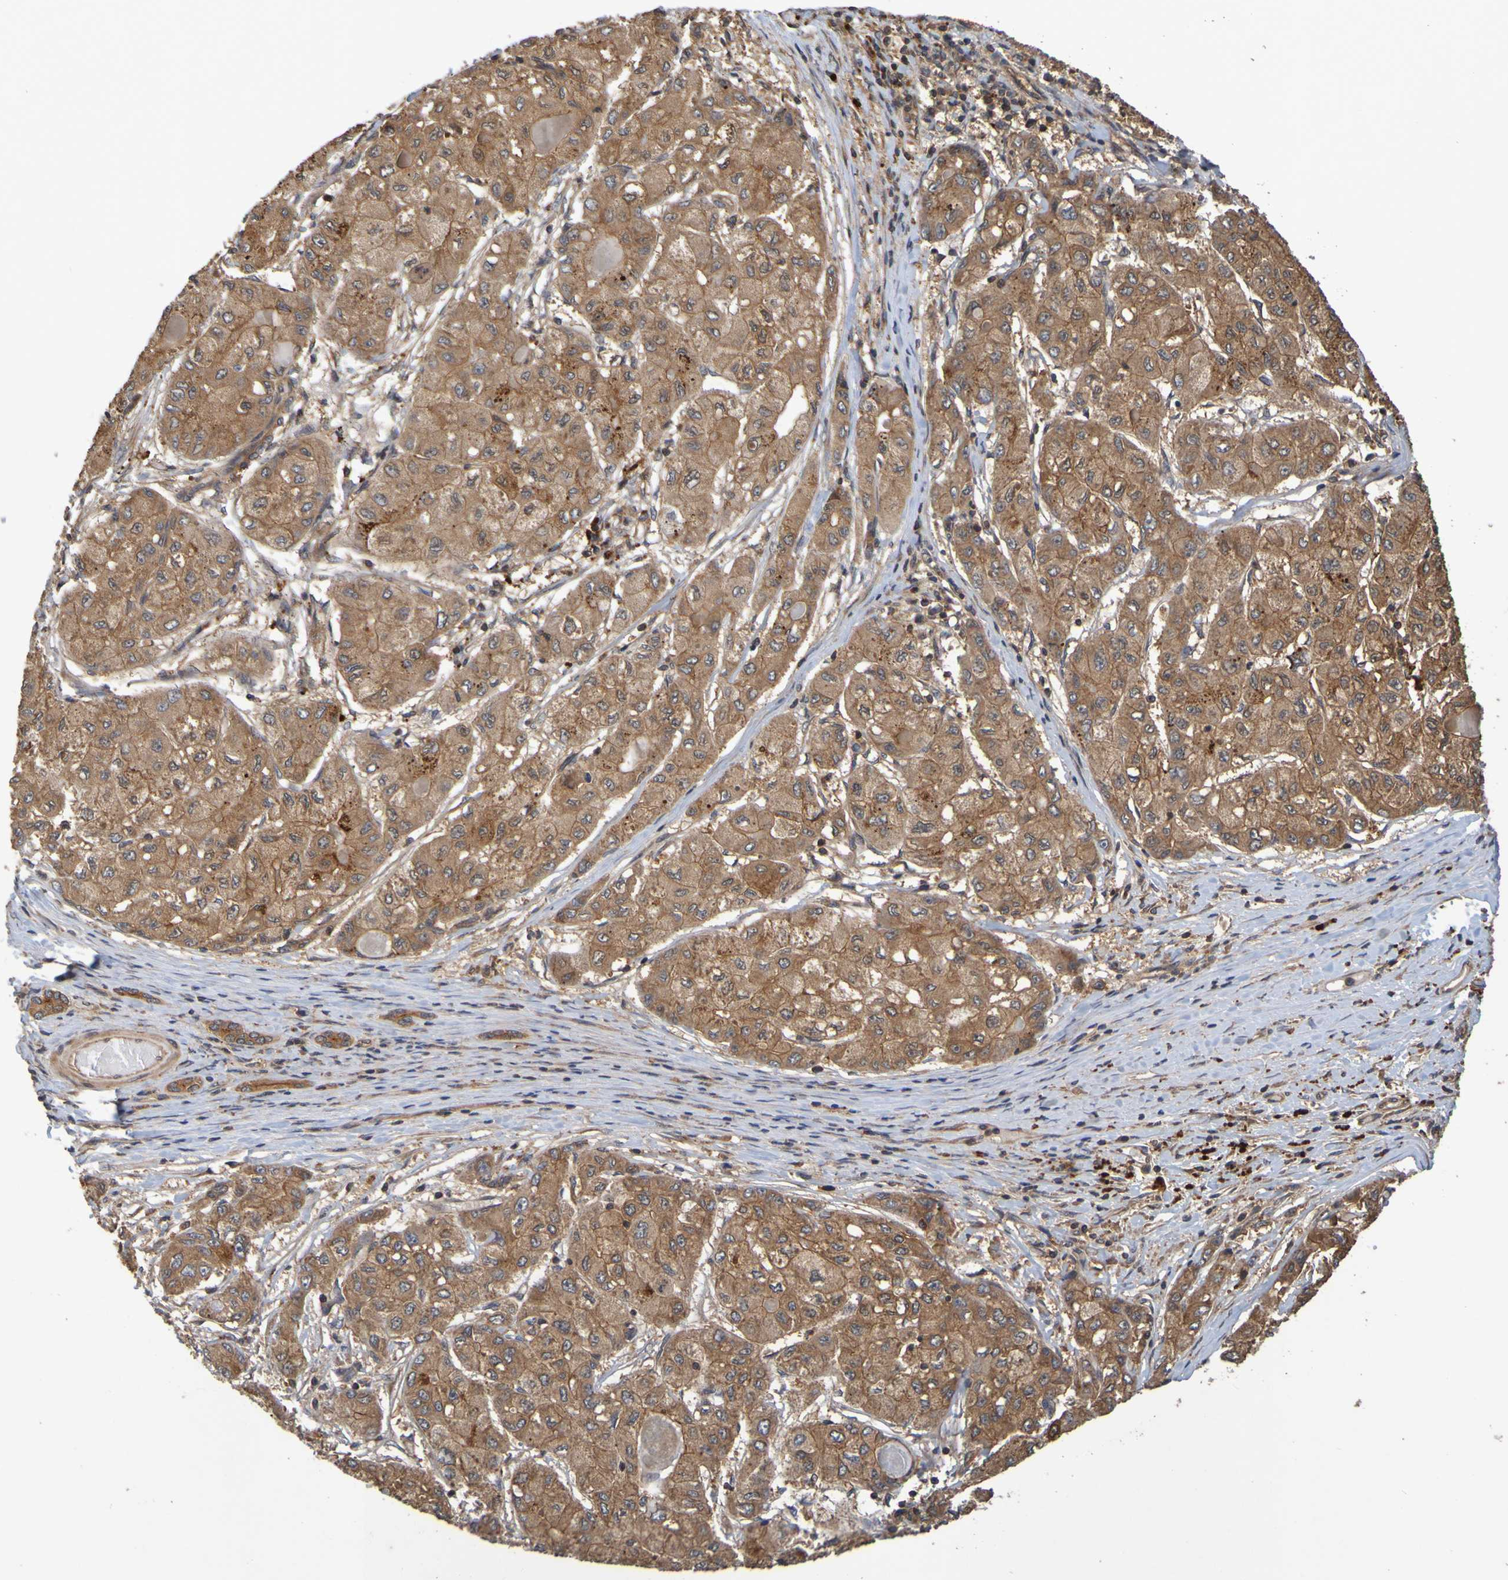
{"staining": {"intensity": "moderate", "quantity": ">75%", "location": "cytoplasmic/membranous"}, "tissue": "liver cancer", "cell_type": "Tumor cells", "image_type": "cancer", "snomed": [{"axis": "morphology", "description": "Carcinoma, Hepatocellular, NOS"}, {"axis": "topography", "description": "Liver"}], "caption": "DAB immunohistochemical staining of liver hepatocellular carcinoma reveals moderate cytoplasmic/membranous protein positivity in about >75% of tumor cells.", "gene": "OCRL", "patient": {"sex": "male", "age": 80}}